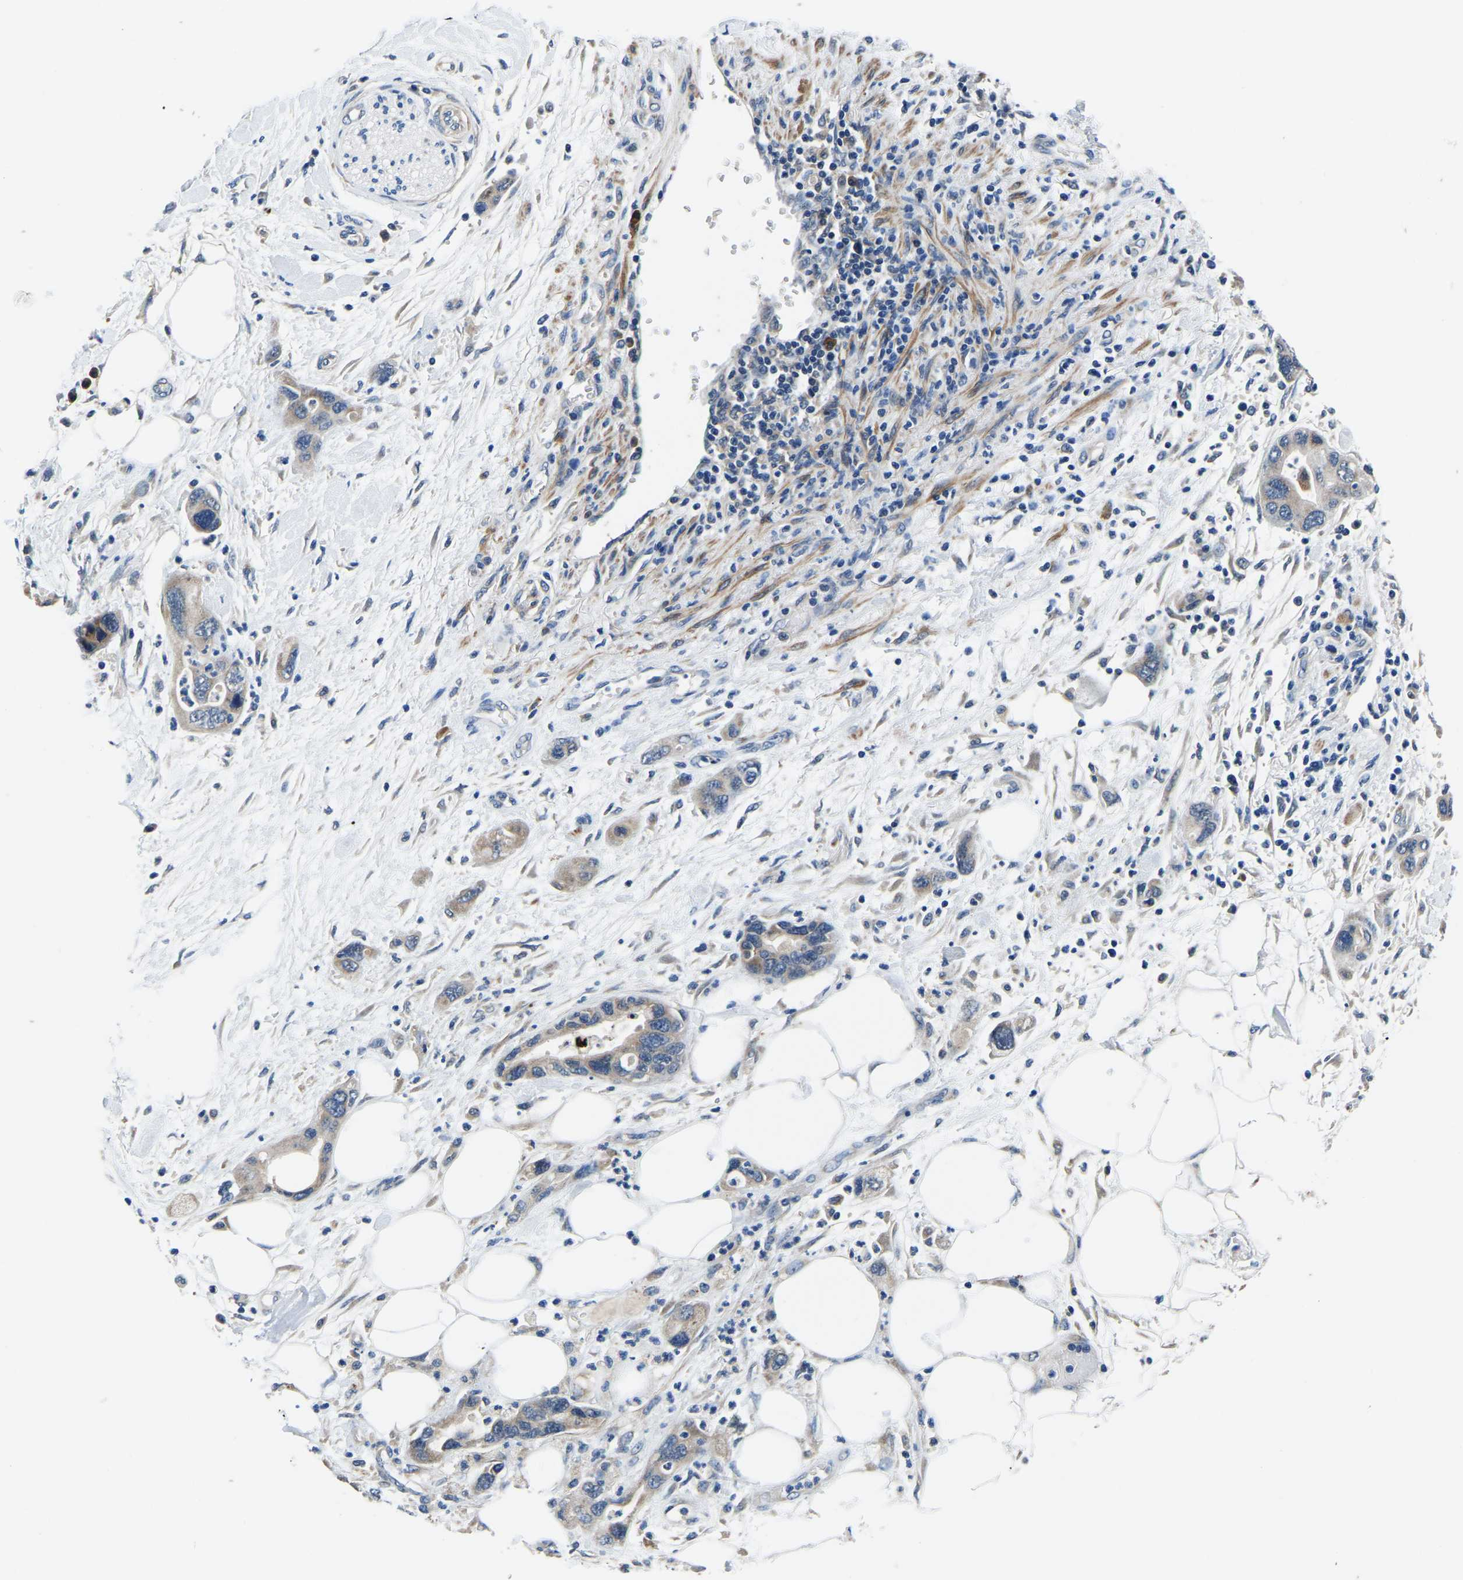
{"staining": {"intensity": "weak", "quantity": ">75%", "location": "cytoplasmic/membranous"}, "tissue": "pancreatic cancer", "cell_type": "Tumor cells", "image_type": "cancer", "snomed": [{"axis": "morphology", "description": "Normal tissue, NOS"}, {"axis": "morphology", "description": "Adenocarcinoma, NOS"}, {"axis": "topography", "description": "Pancreas"}], "caption": "Pancreatic cancer tissue reveals weak cytoplasmic/membranous positivity in about >75% of tumor cells The staining was performed using DAB (3,3'-diaminobenzidine) to visualize the protein expression in brown, while the nuclei were stained in blue with hematoxylin (Magnification: 20x).", "gene": "LIAS", "patient": {"sex": "female", "age": 71}}